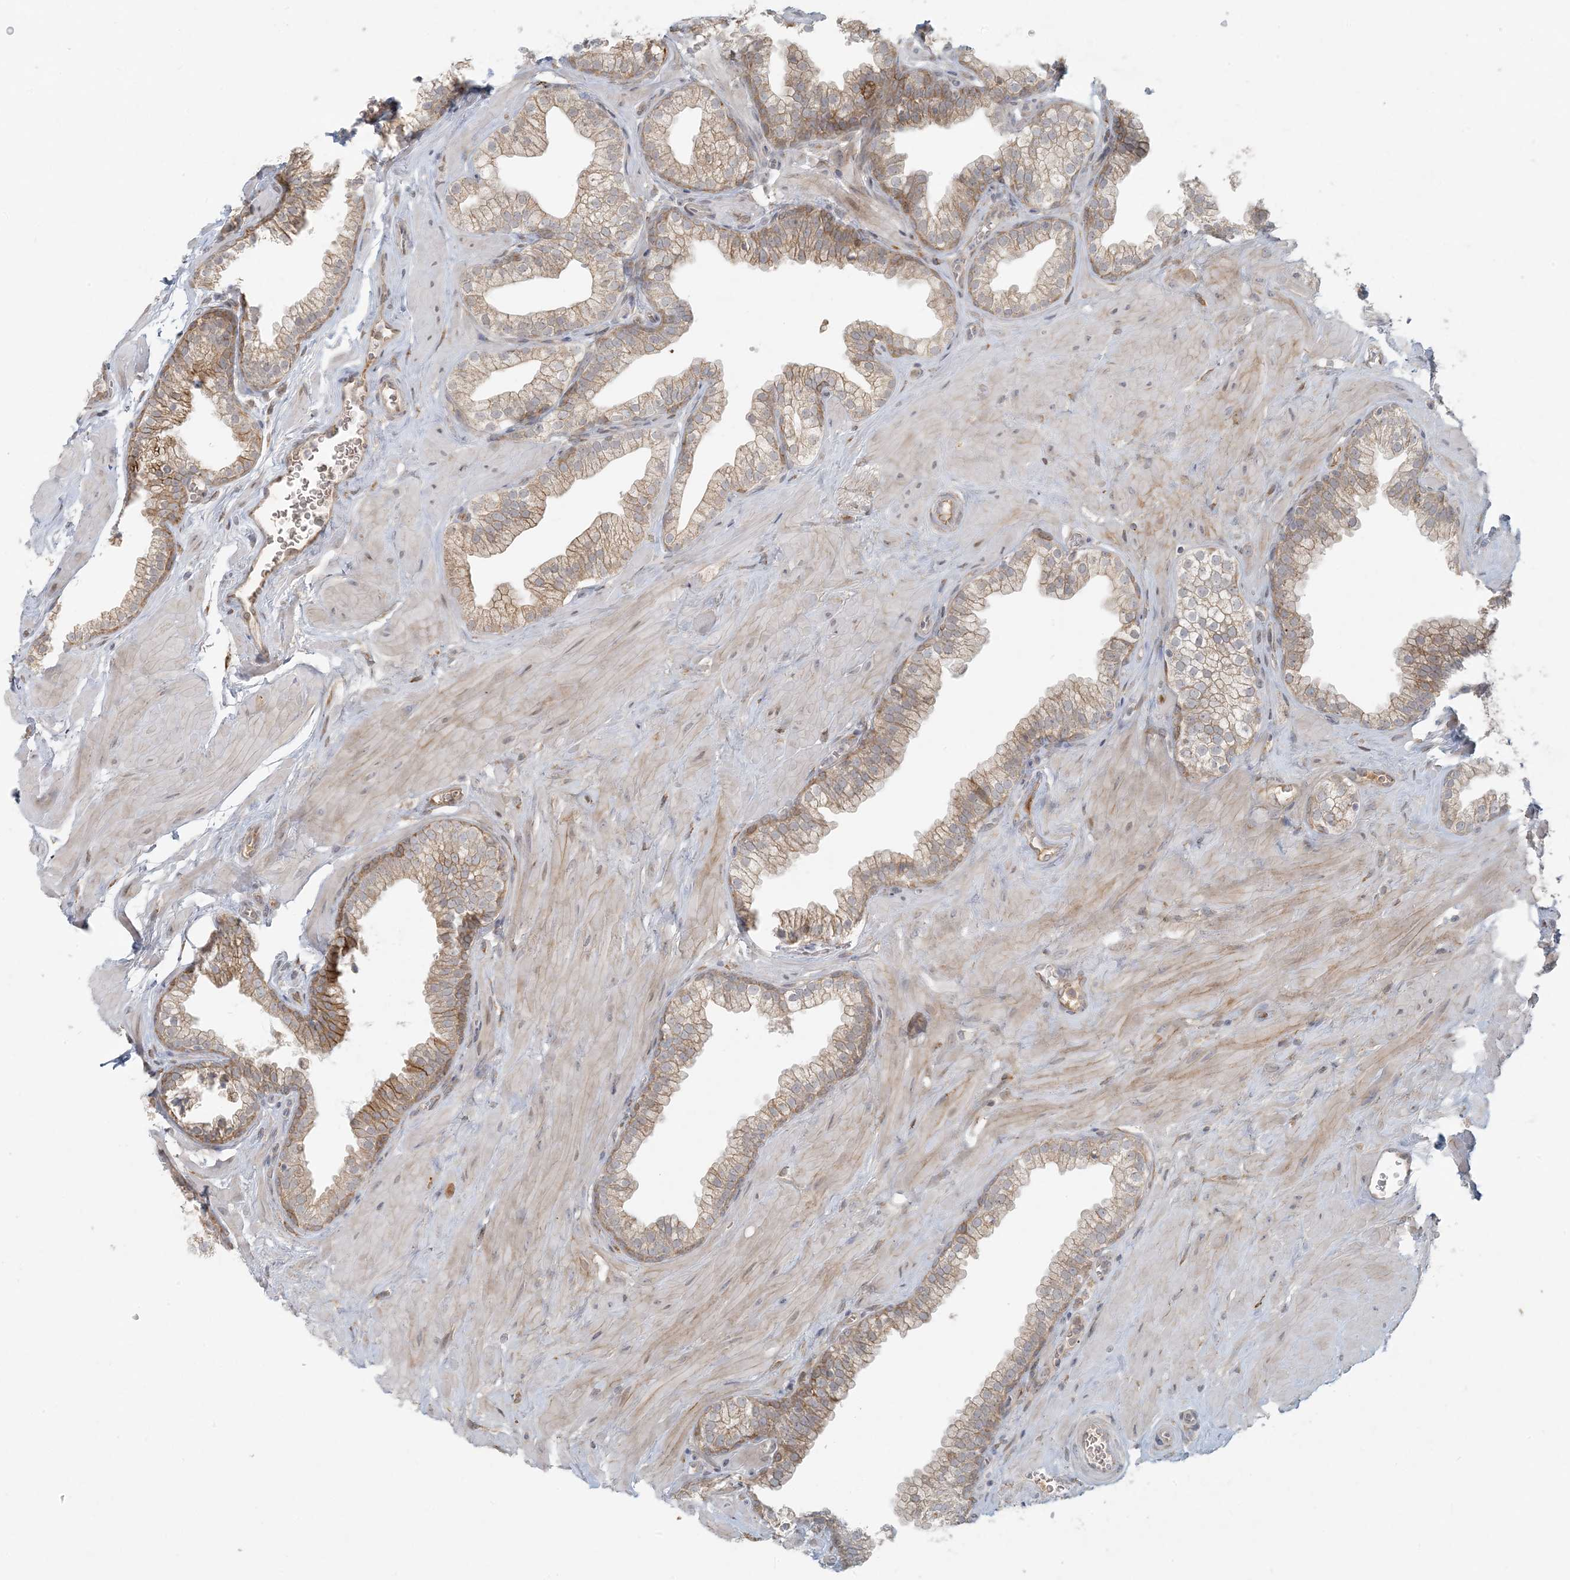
{"staining": {"intensity": "moderate", "quantity": "25%-75%", "location": "cytoplasmic/membranous"}, "tissue": "prostate", "cell_type": "Glandular cells", "image_type": "normal", "snomed": [{"axis": "morphology", "description": "Normal tissue, NOS"}, {"axis": "morphology", "description": "Urothelial carcinoma, Low grade"}, {"axis": "topography", "description": "Urinary bladder"}, {"axis": "topography", "description": "Prostate"}], "caption": "DAB (3,3'-diaminobenzidine) immunohistochemical staining of unremarkable human prostate exhibits moderate cytoplasmic/membranous protein positivity in about 25%-75% of glandular cells. The staining was performed using DAB to visualize the protein expression in brown, while the nuclei were stained in blue with hematoxylin (Magnification: 20x).", "gene": "HACL1", "patient": {"sex": "male", "age": 60}}